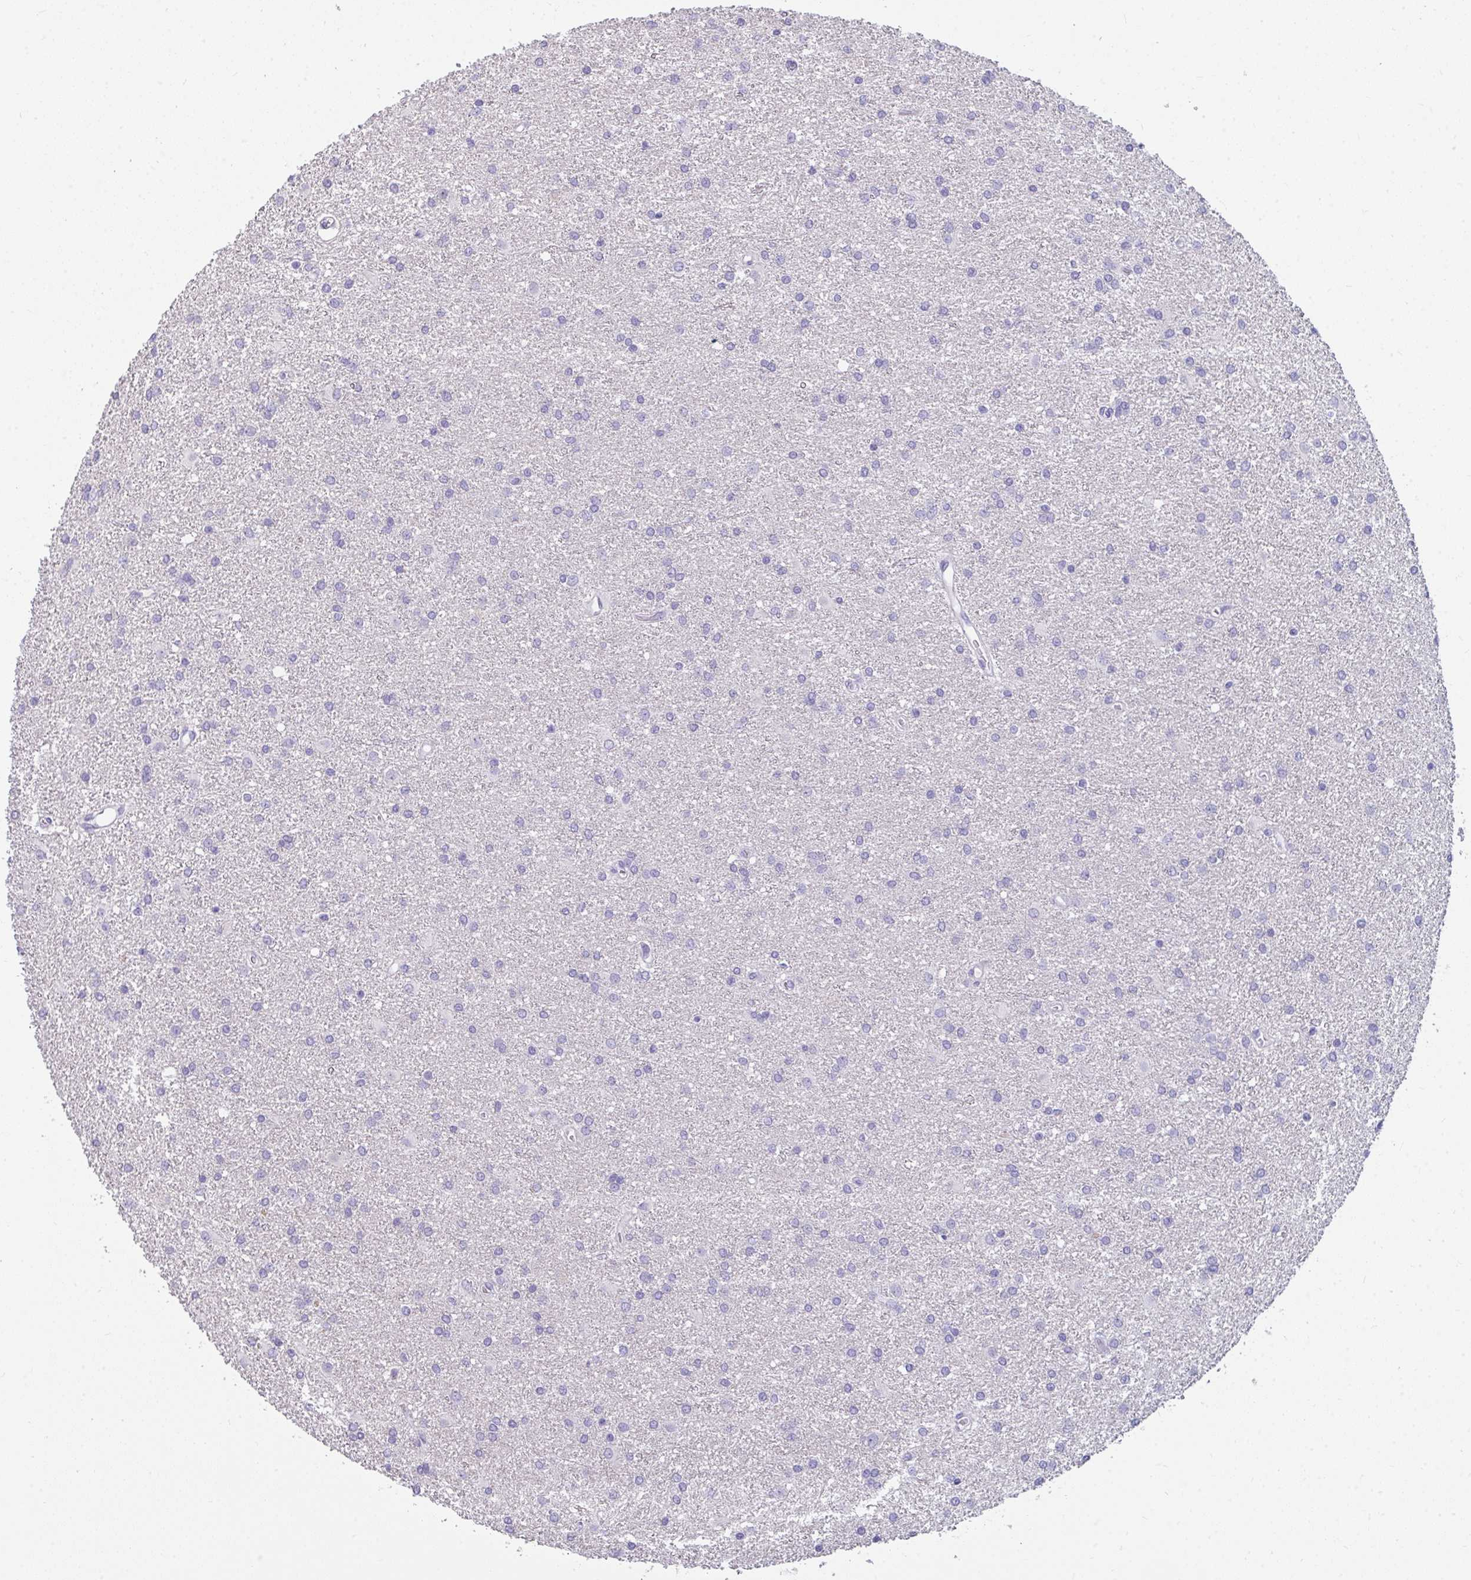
{"staining": {"intensity": "negative", "quantity": "none", "location": "none"}, "tissue": "glioma", "cell_type": "Tumor cells", "image_type": "cancer", "snomed": [{"axis": "morphology", "description": "Glioma, malignant, High grade"}, {"axis": "topography", "description": "Brain"}], "caption": "Immunohistochemical staining of glioma reveals no significant staining in tumor cells.", "gene": "SUZ12", "patient": {"sex": "female", "age": 50}}